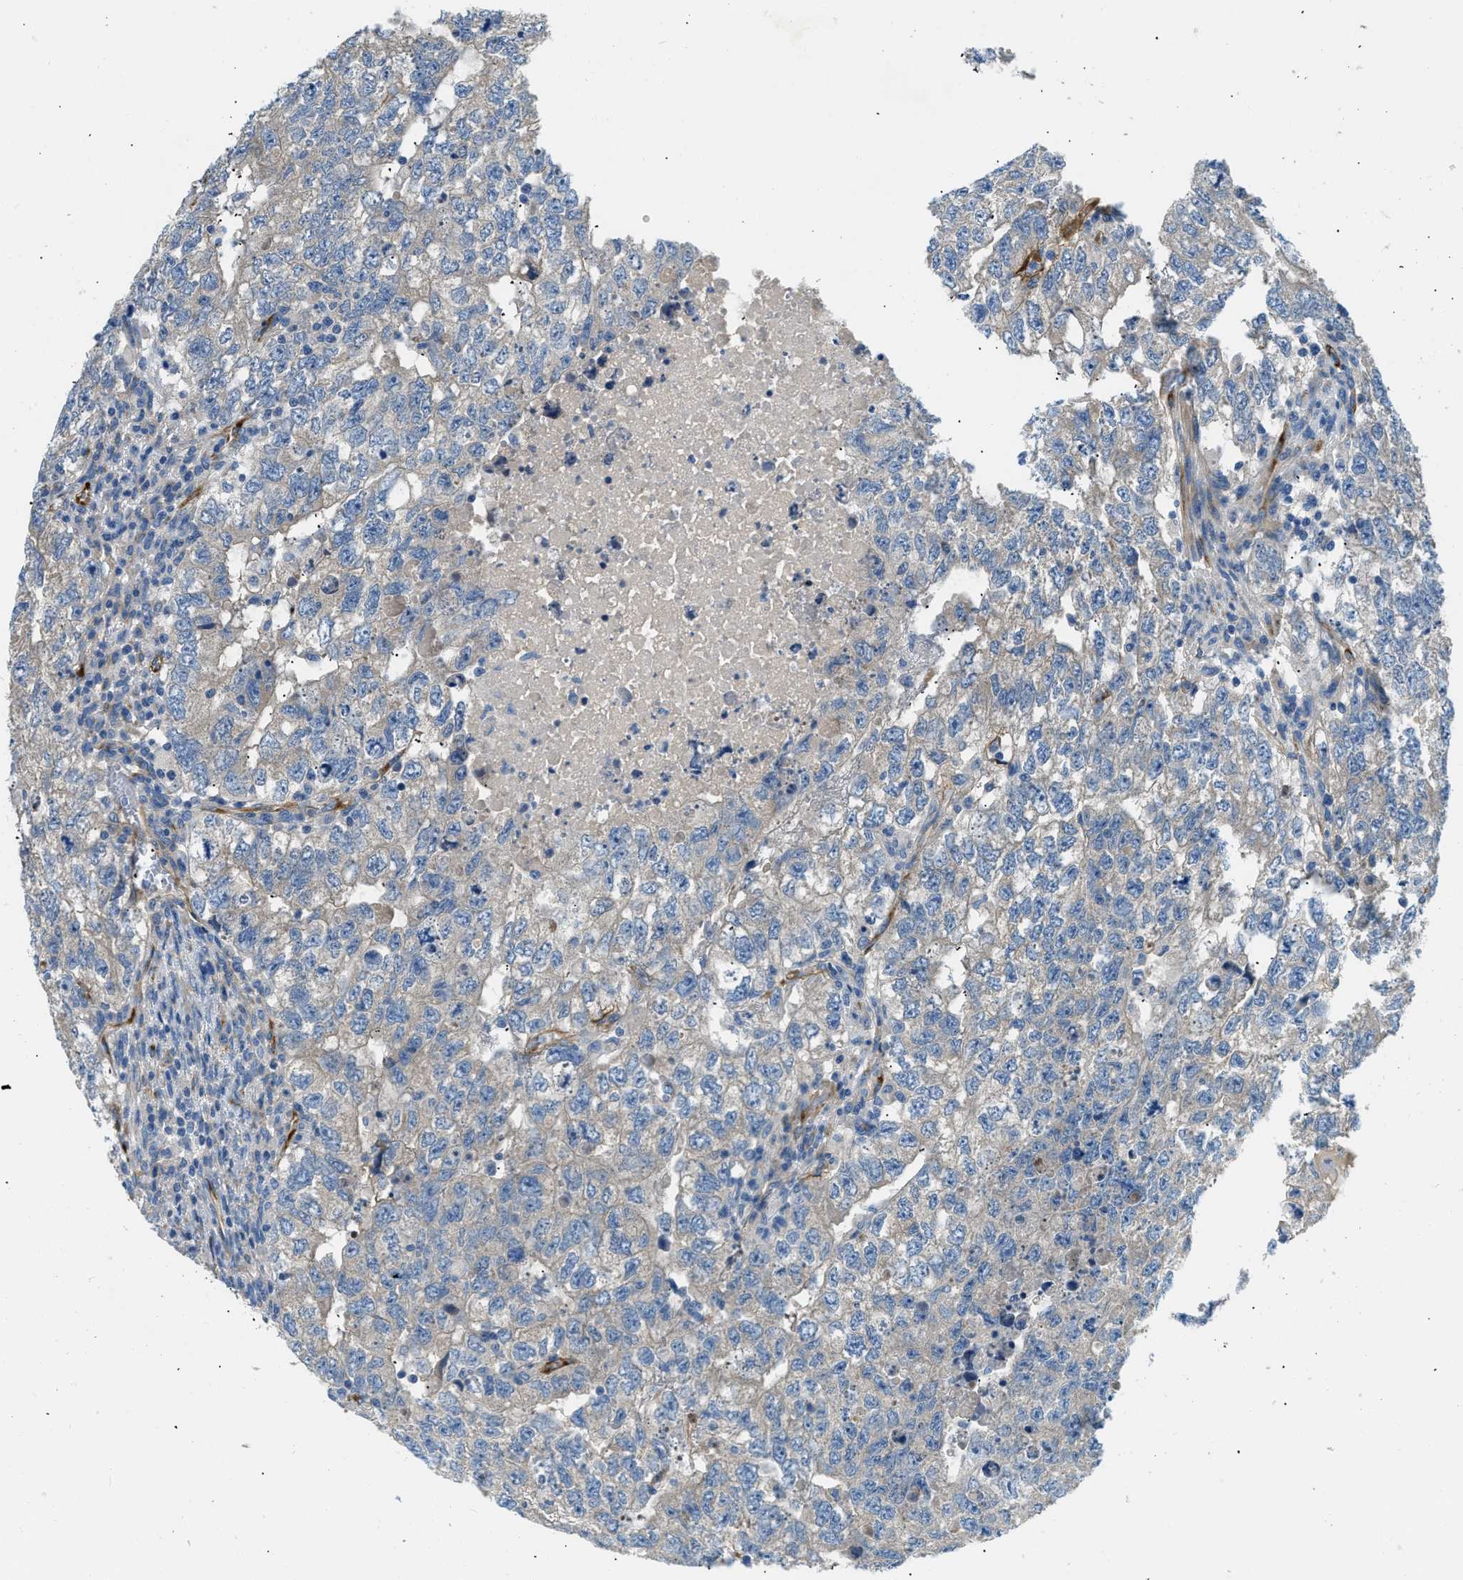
{"staining": {"intensity": "negative", "quantity": "none", "location": "none"}, "tissue": "testis cancer", "cell_type": "Tumor cells", "image_type": "cancer", "snomed": [{"axis": "morphology", "description": "Carcinoma, Embryonal, NOS"}, {"axis": "topography", "description": "Testis"}], "caption": "Testis cancer (embryonal carcinoma) was stained to show a protein in brown. There is no significant positivity in tumor cells. The staining is performed using DAB brown chromogen with nuclei counter-stained in using hematoxylin.", "gene": "COL15A1", "patient": {"sex": "male", "age": 36}}